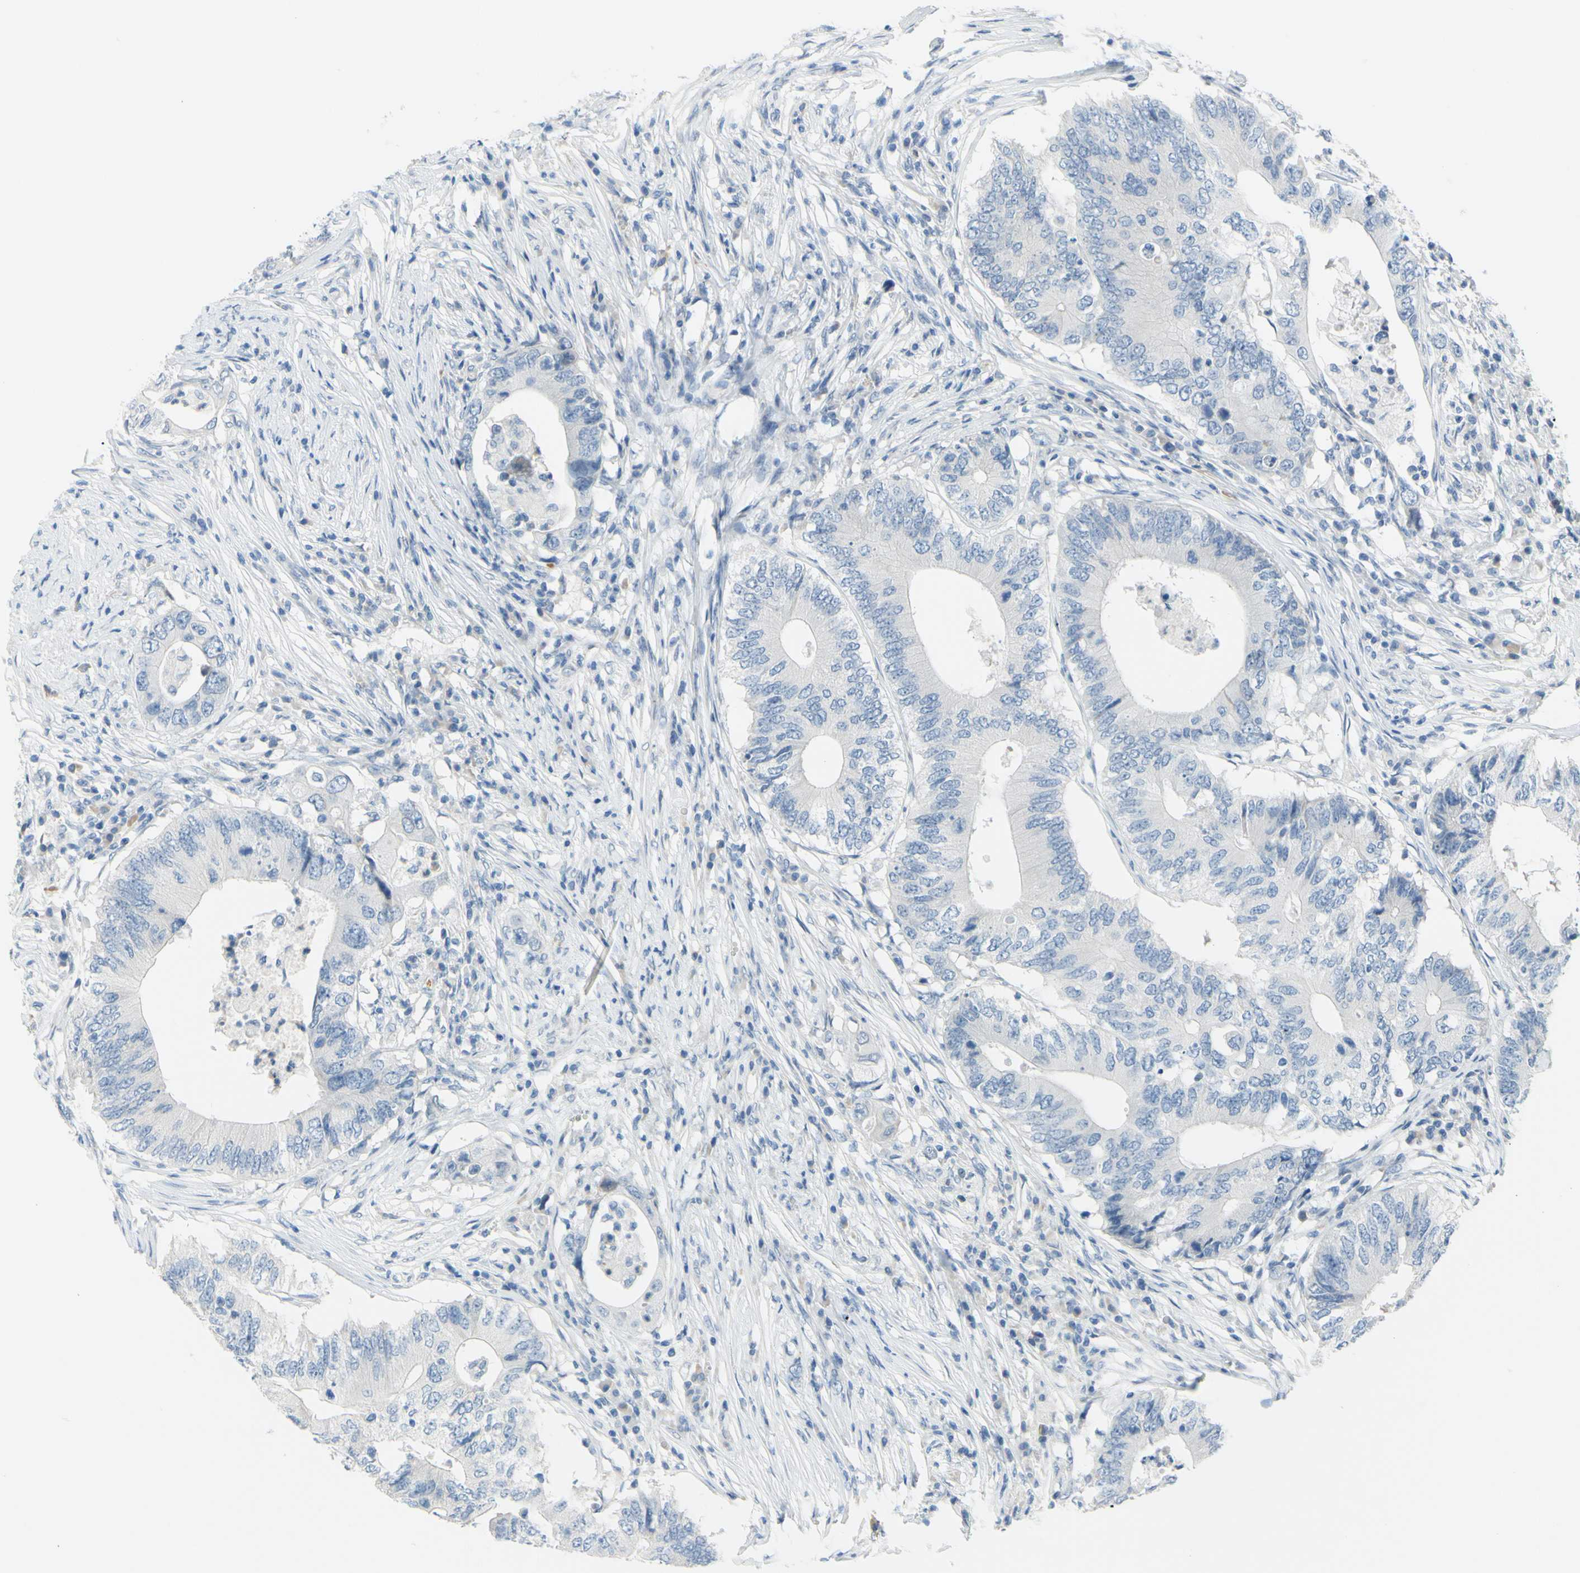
{"staining": {"intensity": "negative", "quantity": "none", "location": "none"}, "tissue": "colorectal cancer", "cell_type": "Tumor cells", "image_type": "cancer", "snomed": [{"axis": "morphology", "description": "Adenocarcinoma, NOS"}, {"axis": "topography", "description": "Colon"}], "caption": "High magnification brightfield microscopy of adenocarcinoma (colorectal) stained with DAB (brown) and counterstained with hematoxylin (blue): tumor cells show no significant expression.", "gene": "DCT", "patient": {"sex": "male", "age": 71}}